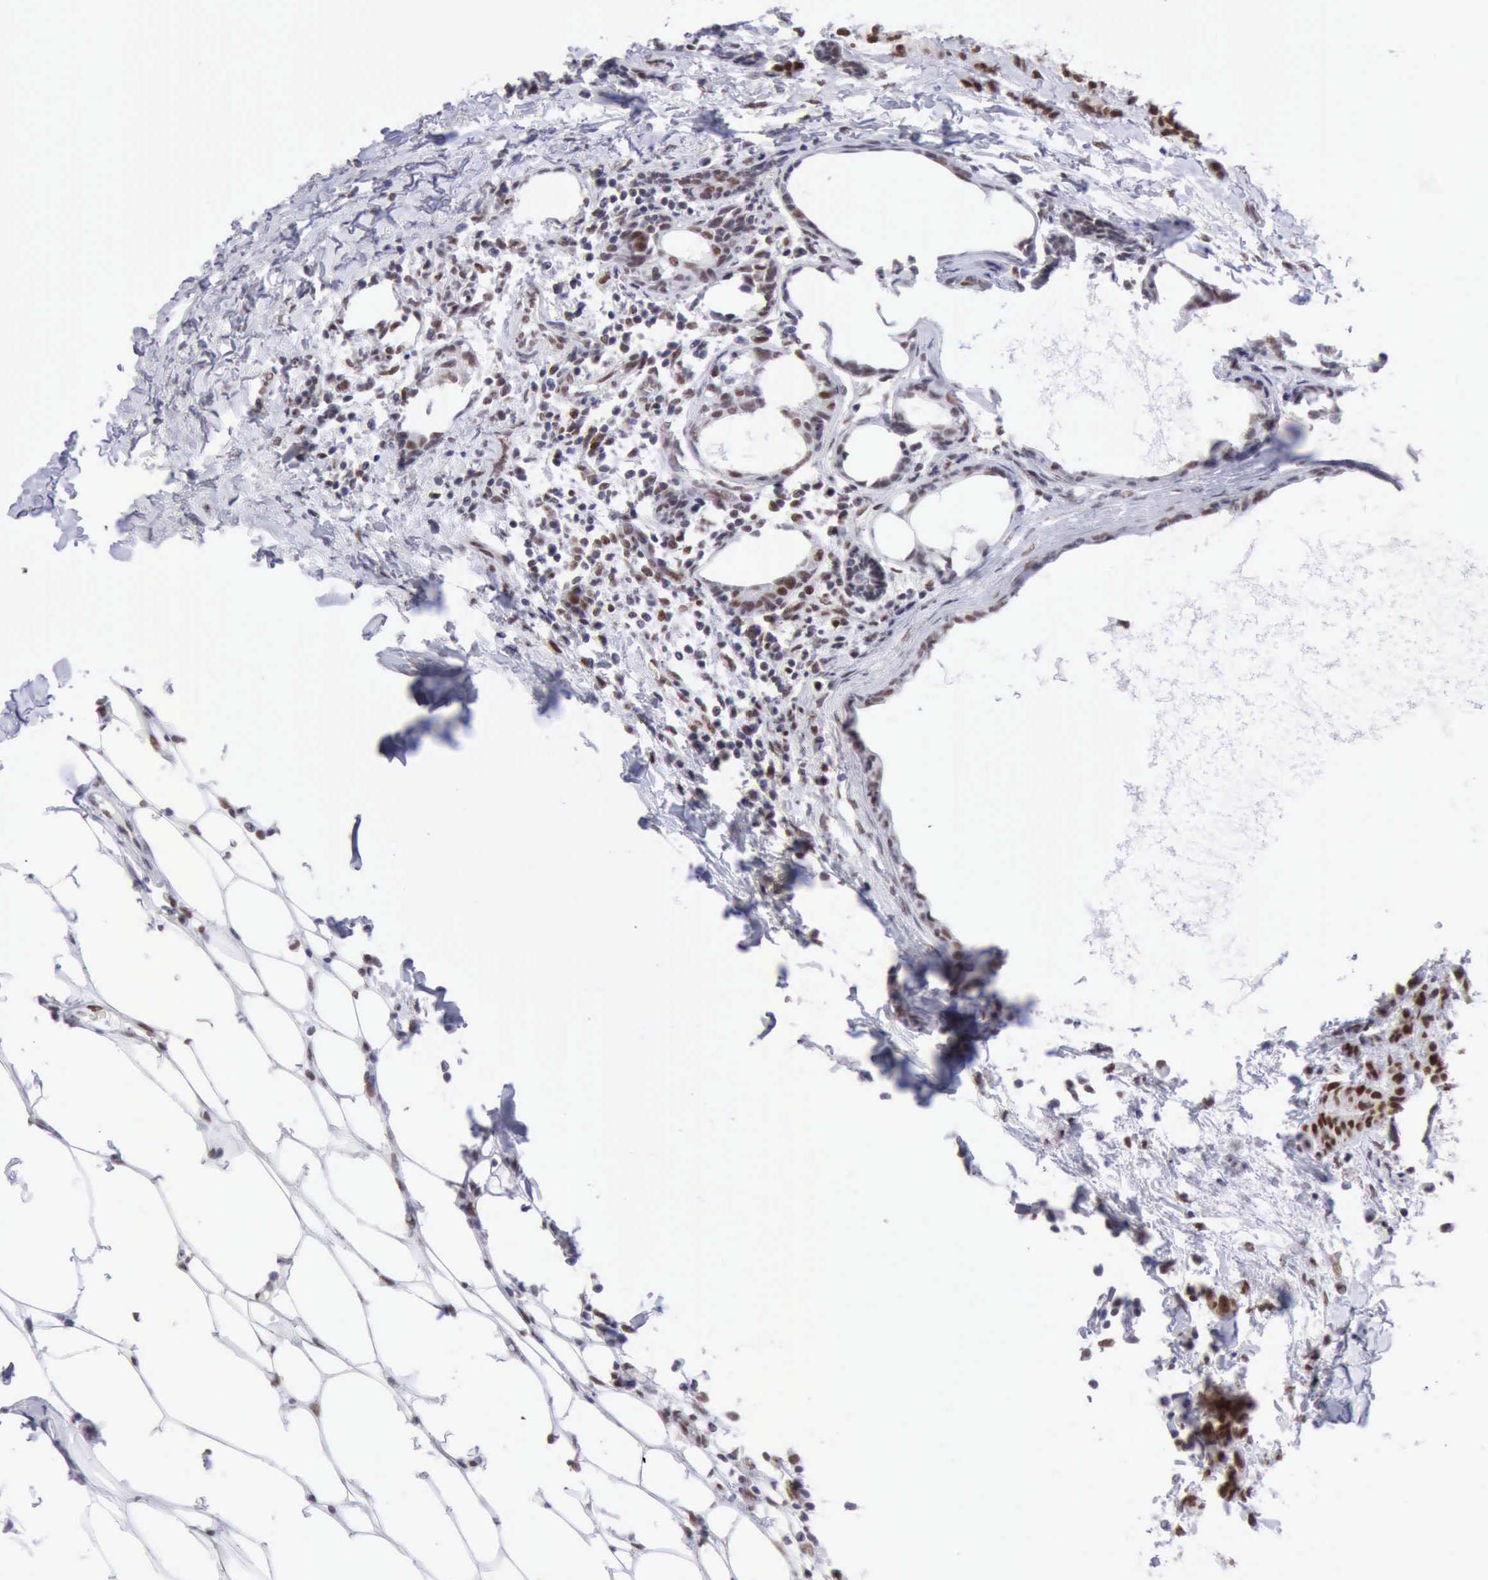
{"staining": {"intensity": "strong", "quantity": ">75%", "location": "nuclear"}, "tissue": "breast cancer", "cell_type": "Tumor cells", "image_type": "cancer", "snomed": [{"axis": "morphology", "description": "Duct carcinoma"}, {"axis": "topography", "description": "Breast"}], "caption": "Tumor cells demonstrate high levels of strong nuclear positivity in approximately >75% of cells in human breast infiltrating ductal carcinoma. The protein is stained brown, and the nuclei are stained in blue (DAB IHC with brightfield microscopy, high magnification).", "gene": "ERCC4", "patient": {"sex": "female", "age": 40}}